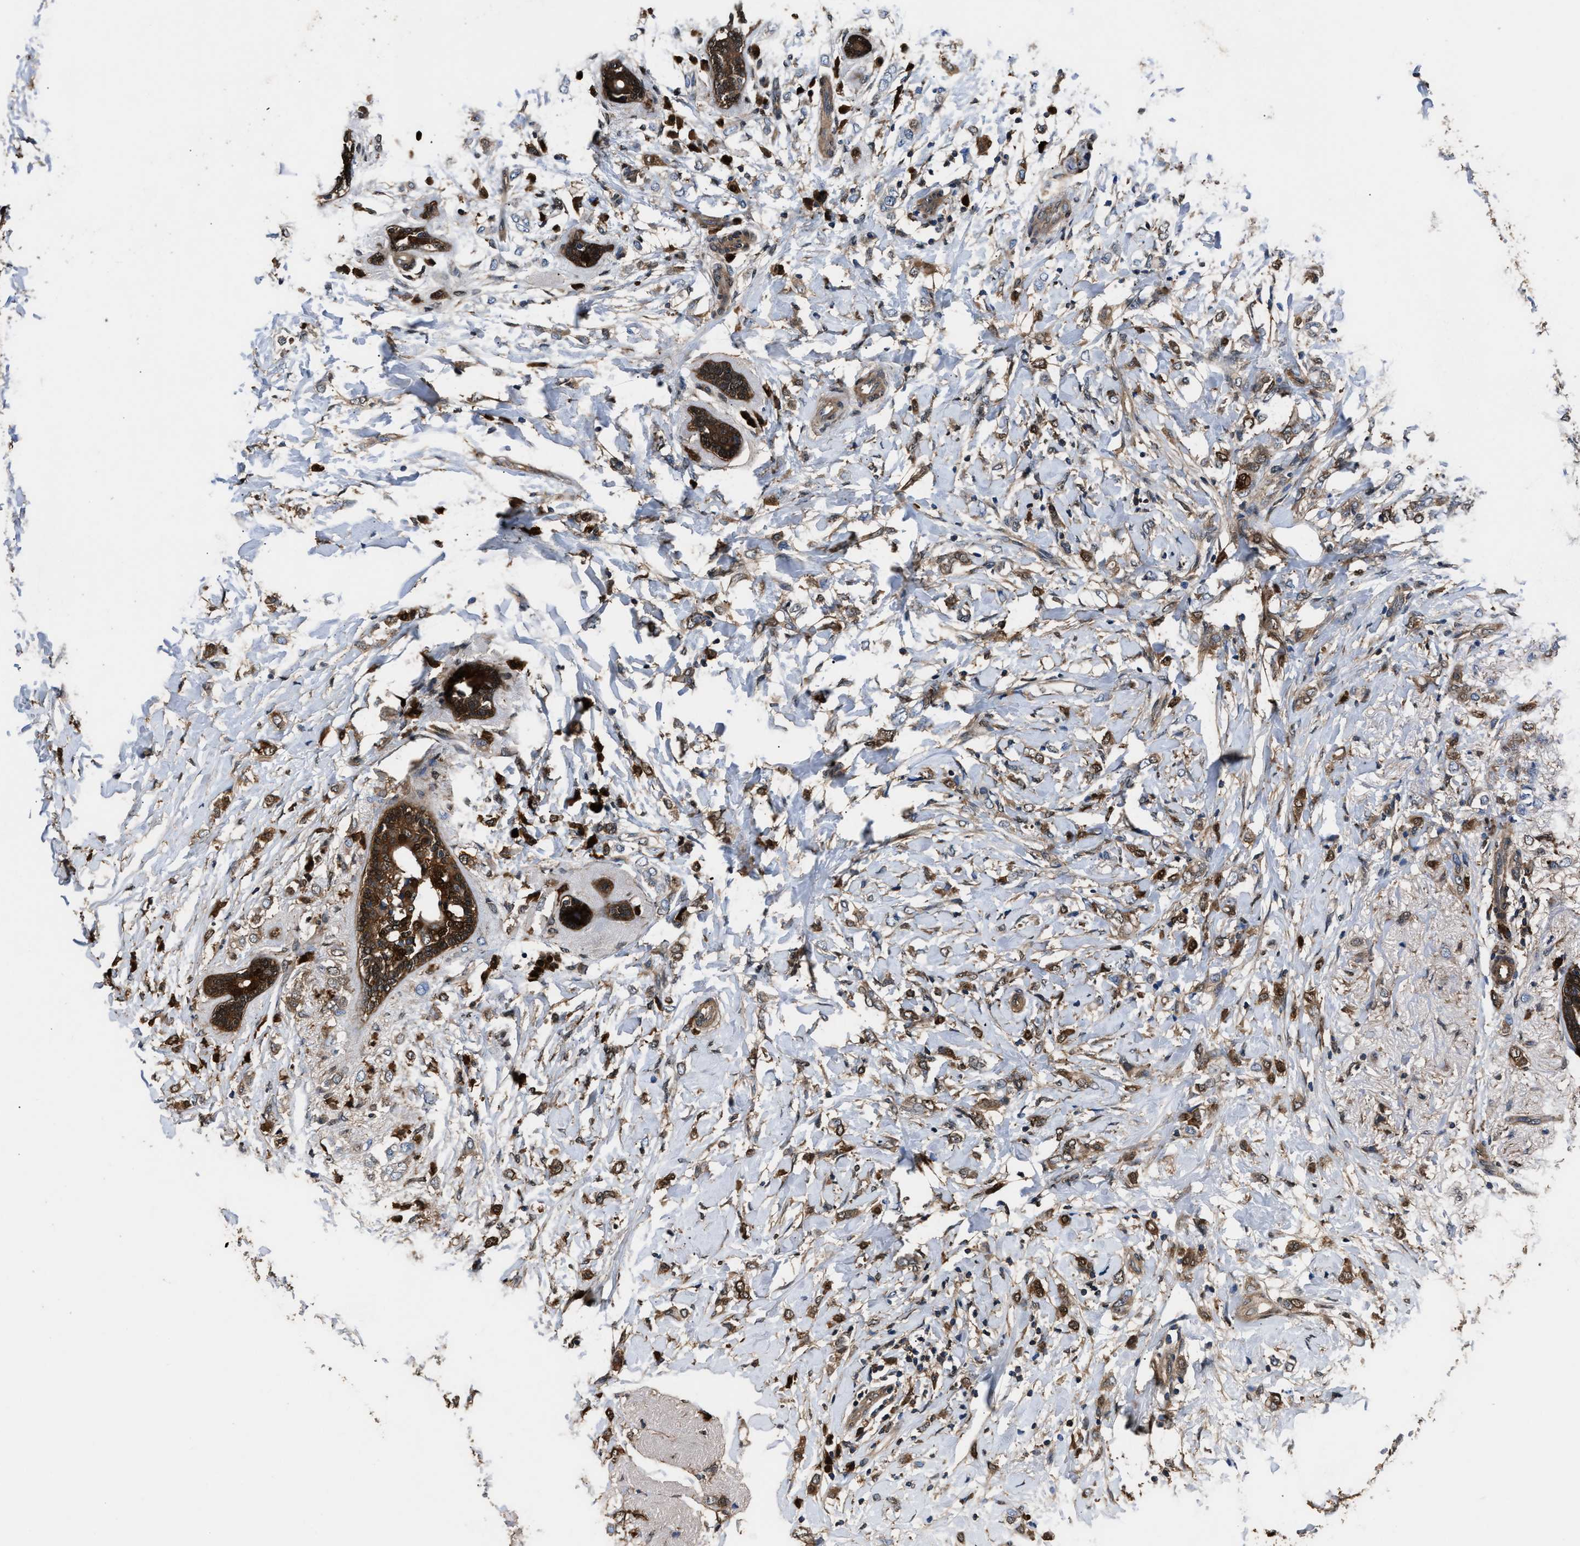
{"staining": {"intensity": "moderate", "quantity": "25%-75%", "location": "cytoplasmic/membranous"}, "tissue": "breast cancer", "cell_type": "Tumor cells", "image_type": "cancer", "snomed": [{"axis": "morphology", "description": "Normal tissue, NOS"}, {"axis": "morphology", "description": "Lobular carcinoma"}, {"axis": "topography", "description": "Breast"}], "caption": "A brown stain highlights moderate cytoplasmic/membranous expression of a protein in breast cancer tumor cells.", "gene": "GSTP1", "patient": {"sex": "female", "age": 47}}